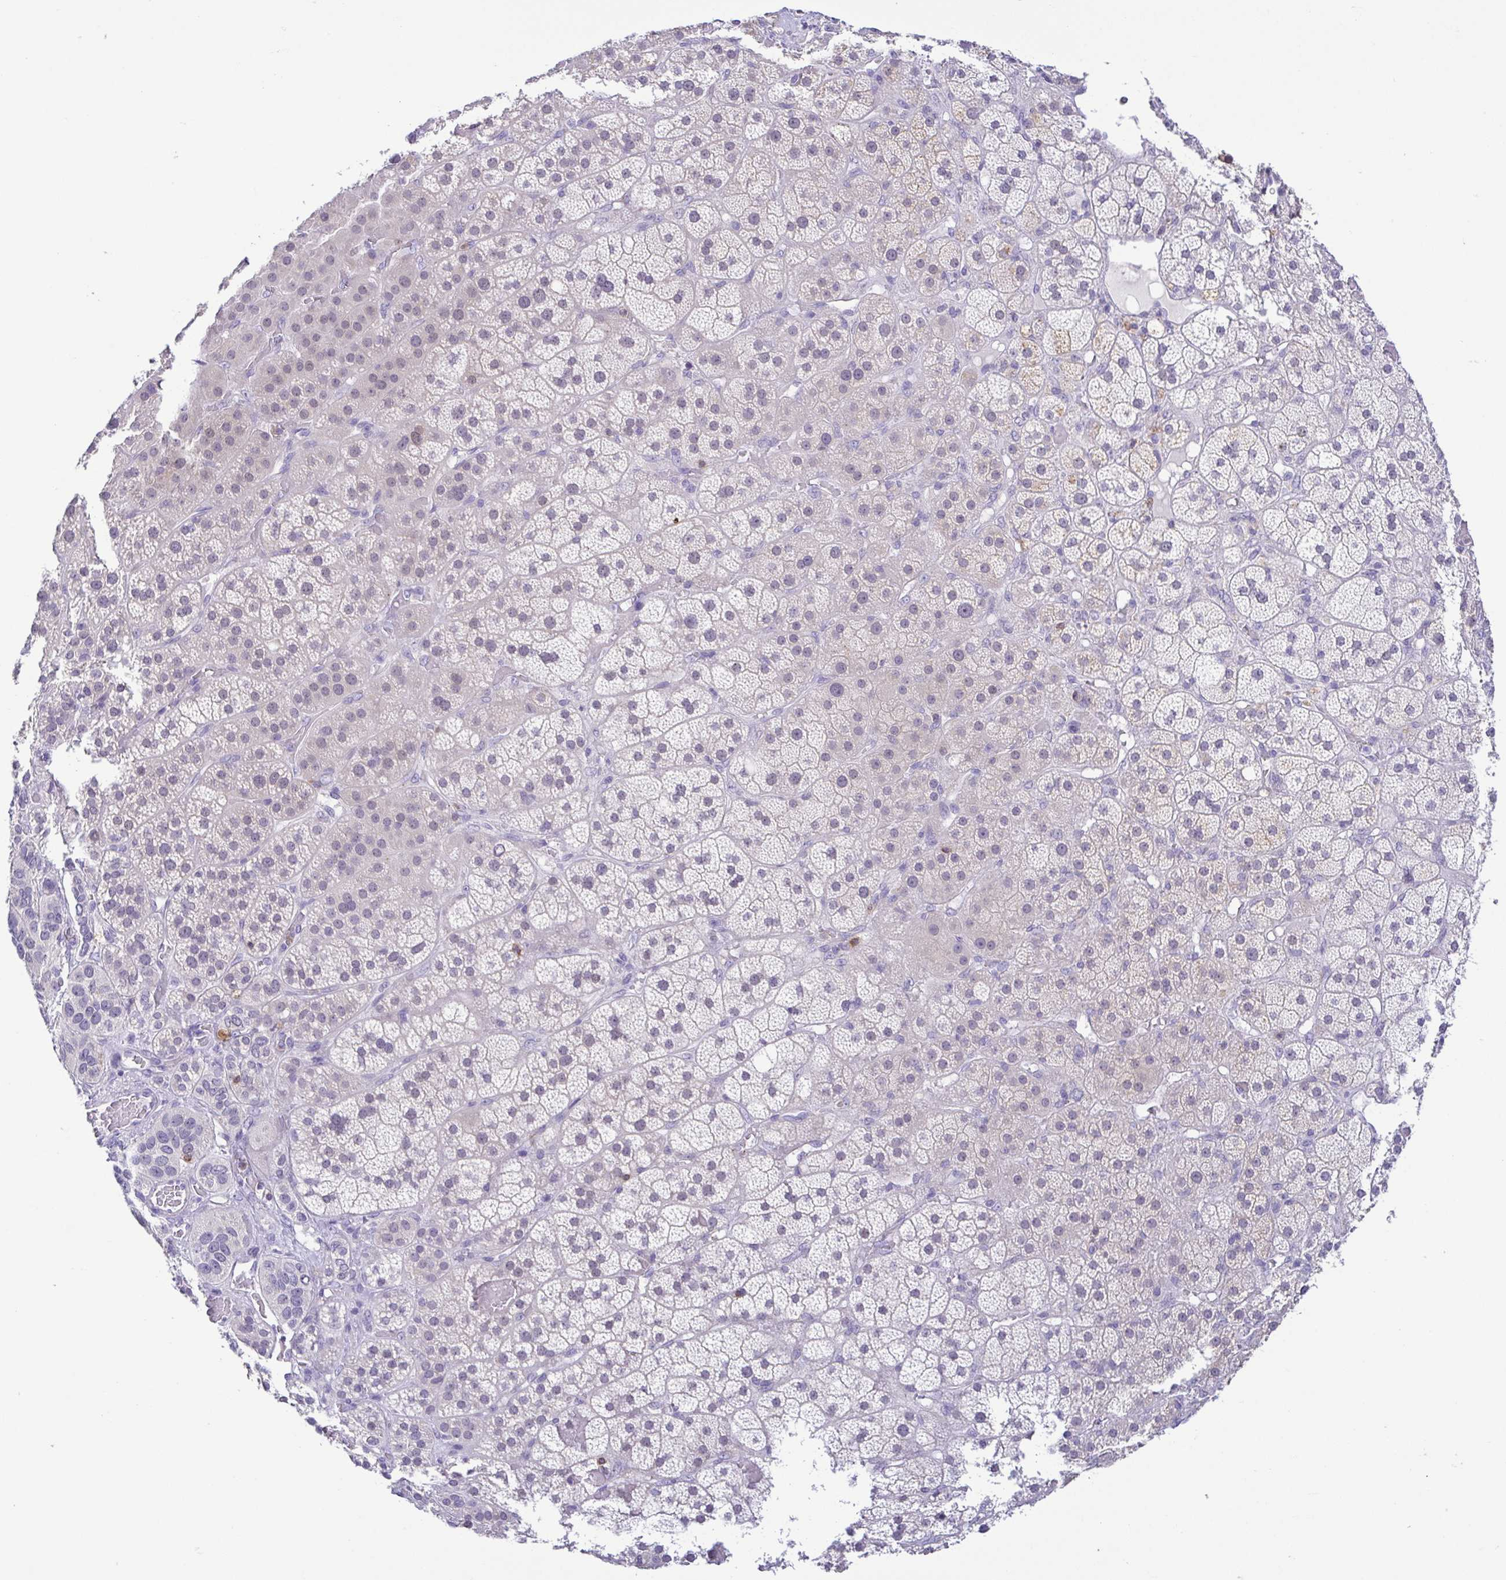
{"staining": {"intensity": "weak", "quantity": "<25%", "location": "cytoplasmic/membranous,nuclear"}, "tissue": "adrenal gland", "cell_type": "Glandular cells", "image_type": "normal", "snomed": [{"axis": "morphology", "description": "Normal tissue, NOS"}, {"axis": "topography", "description": "Adrenal gland"}], "caption": "A high-resolution photomicrograph shows immunohistochemistry (IHC) staining of benign adrenal gland, which reveals no significant staining in glandular cells.", "gene": "PGLYRP1", "patient": {"sex": "male", "age": 57}}